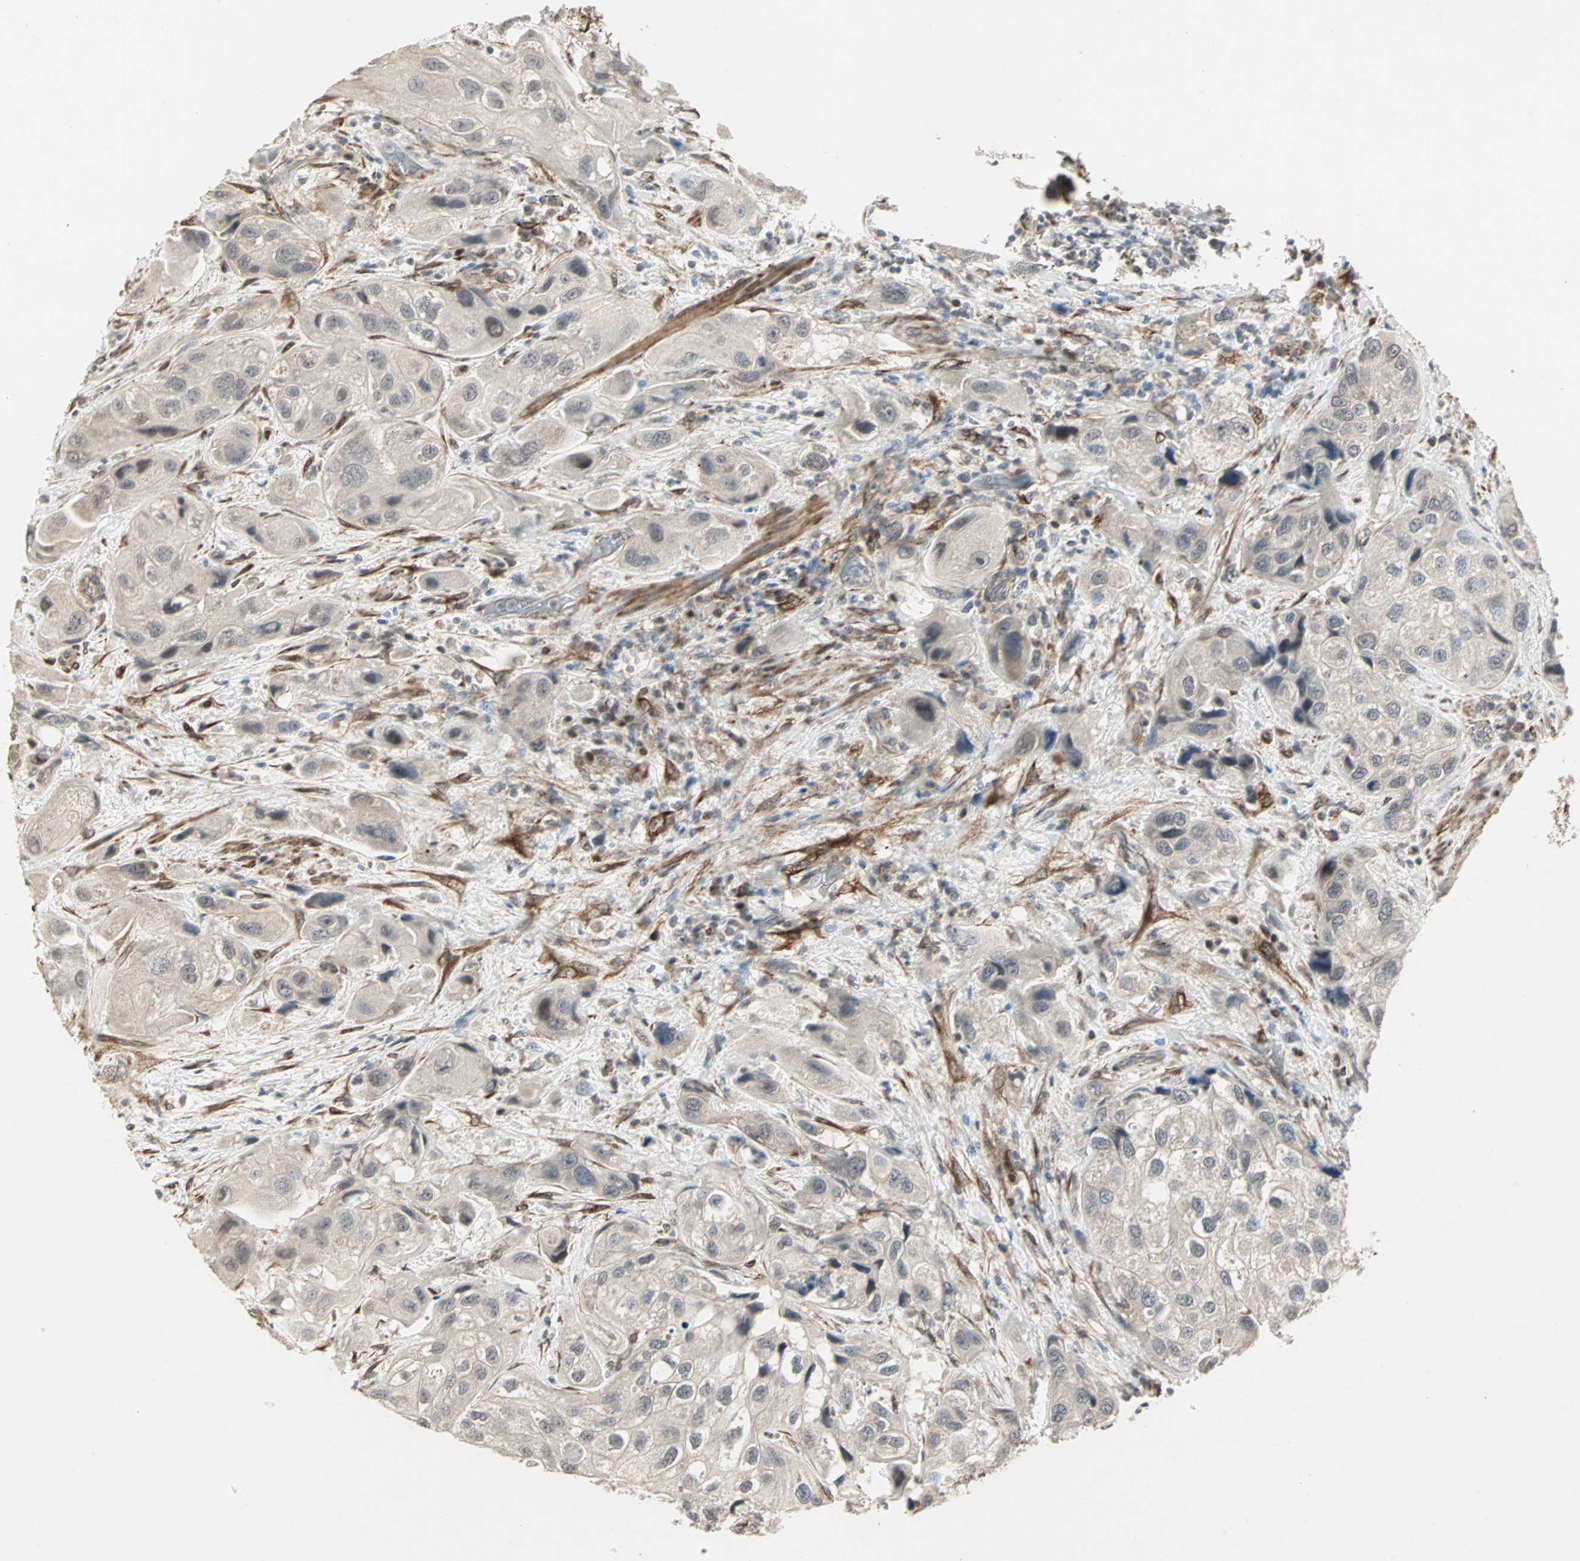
{"staining": {"intensity": "weak", "quantity": "<25%", "location": "cytoplasmic/membranous"}, "tissue": "urothelial cancer", "cell_type": "Tumor cells", "image_type": "cancer", "snomed": [{"axis": "morphology", "description": "Urothelial carcinoma, High grade"}, {"axis": "topography", "description": "Urinary bladder"}], "caption": "Tumor cells show no significant staining in urothelial cancer.", "gene": "TRPV4", "patient": {"sex": "female", "age": 64}}